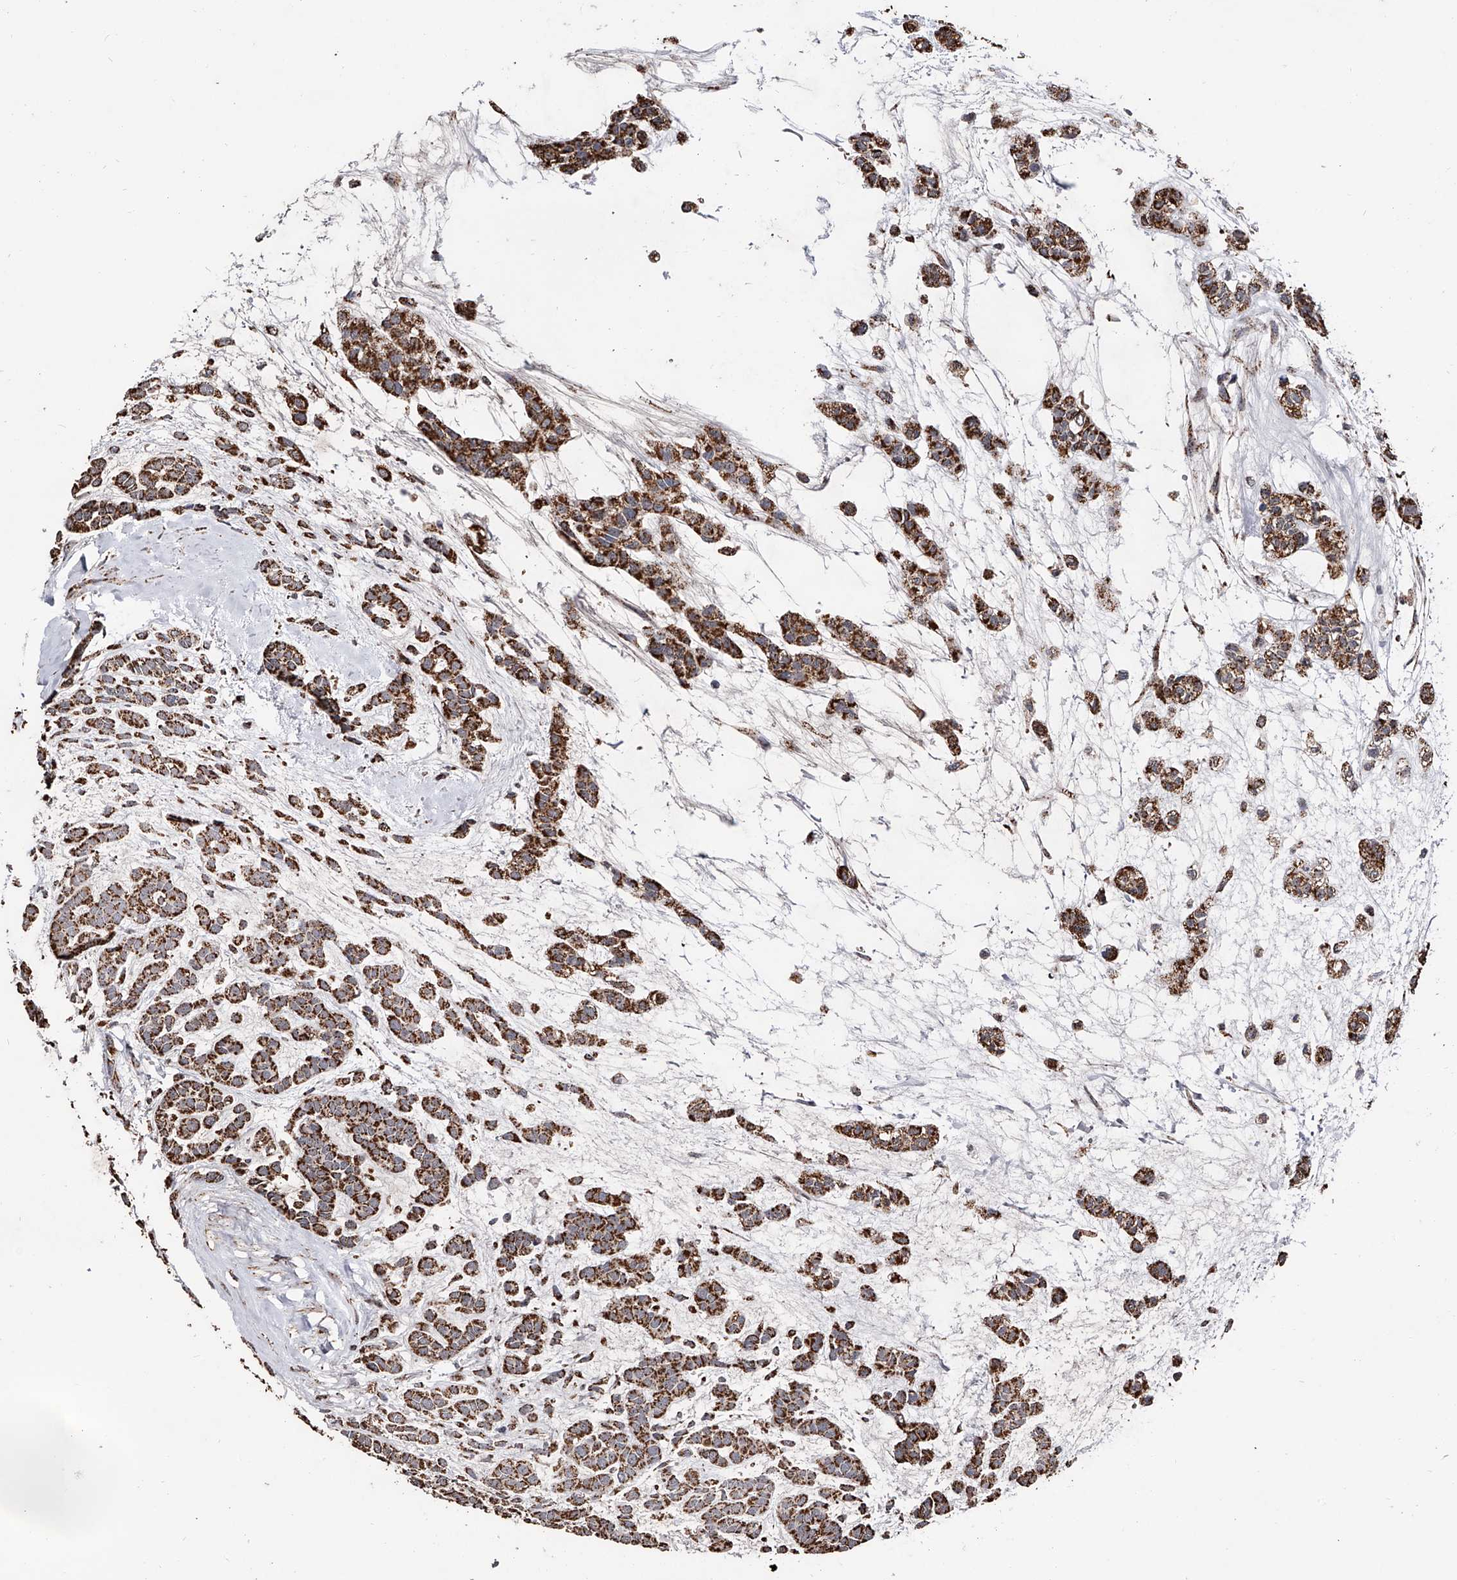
{"staining": {"intensity": "strong", "quantity": ">75%", "location": "cytoplasmic/membranous"}, "tissue": "head and neck cancer", "cell_type": "Tumor cells", "image_type": "cancer", "snomed": [{"axis": "morphology", "description": "Adenocarcinoma, NOS"}, {"axis": "morphology", "description": "Adenoma, NOS"}, {"axis": "topography", "description": "Head-Neck"}], "caption": "This photomicrograph shows head and neck adenocarcinoma stained with immunohistochemistry (IHC) to label a protein in brown. The cytoplasmic/membranous of tumor cells show strong positivity for the protein. Nuclei are counter-stained blue.", "gene": "SMPDL3A", "patient": {"sex": "female", "age": 55}}